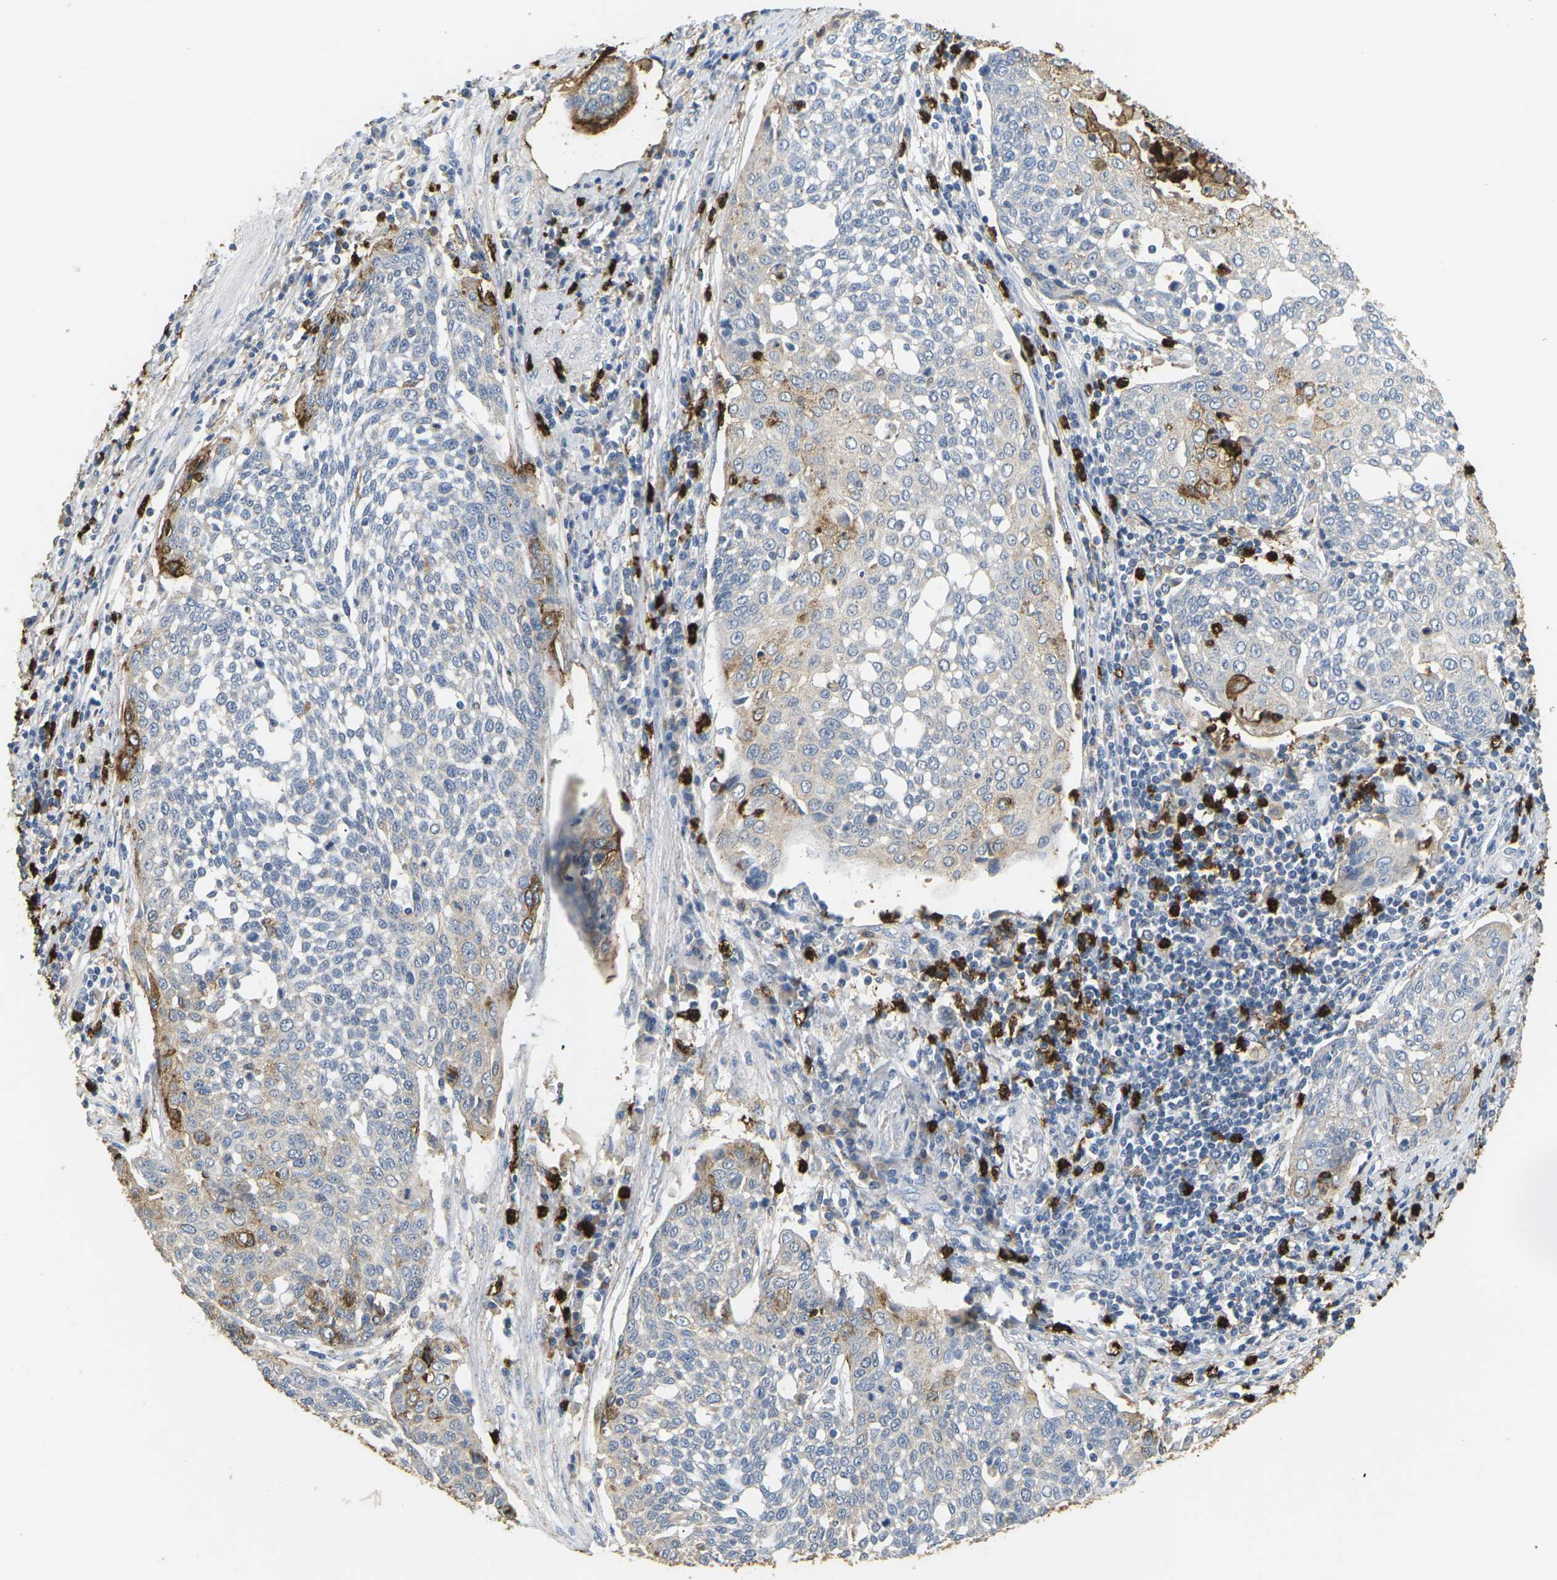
{"staining": {"intensity": "negative", "quantity": "none", "location": "none"}, "tissue": "cervical cancer", "cell_type": "Tumor cells", "image_type": "cancer", "snomed": [{"axis": "morphology", "description": "Squamous cell carcinoma, NOS"}, {"axis": "topography", "description": "Cervix"}], "caption": "This is an IHC histopathology image of human cervical squamous cell carcinoma. There is no positivity in tumor cells.", "gene": "ADM", "patient": {"sex": "female", "age": 34}}